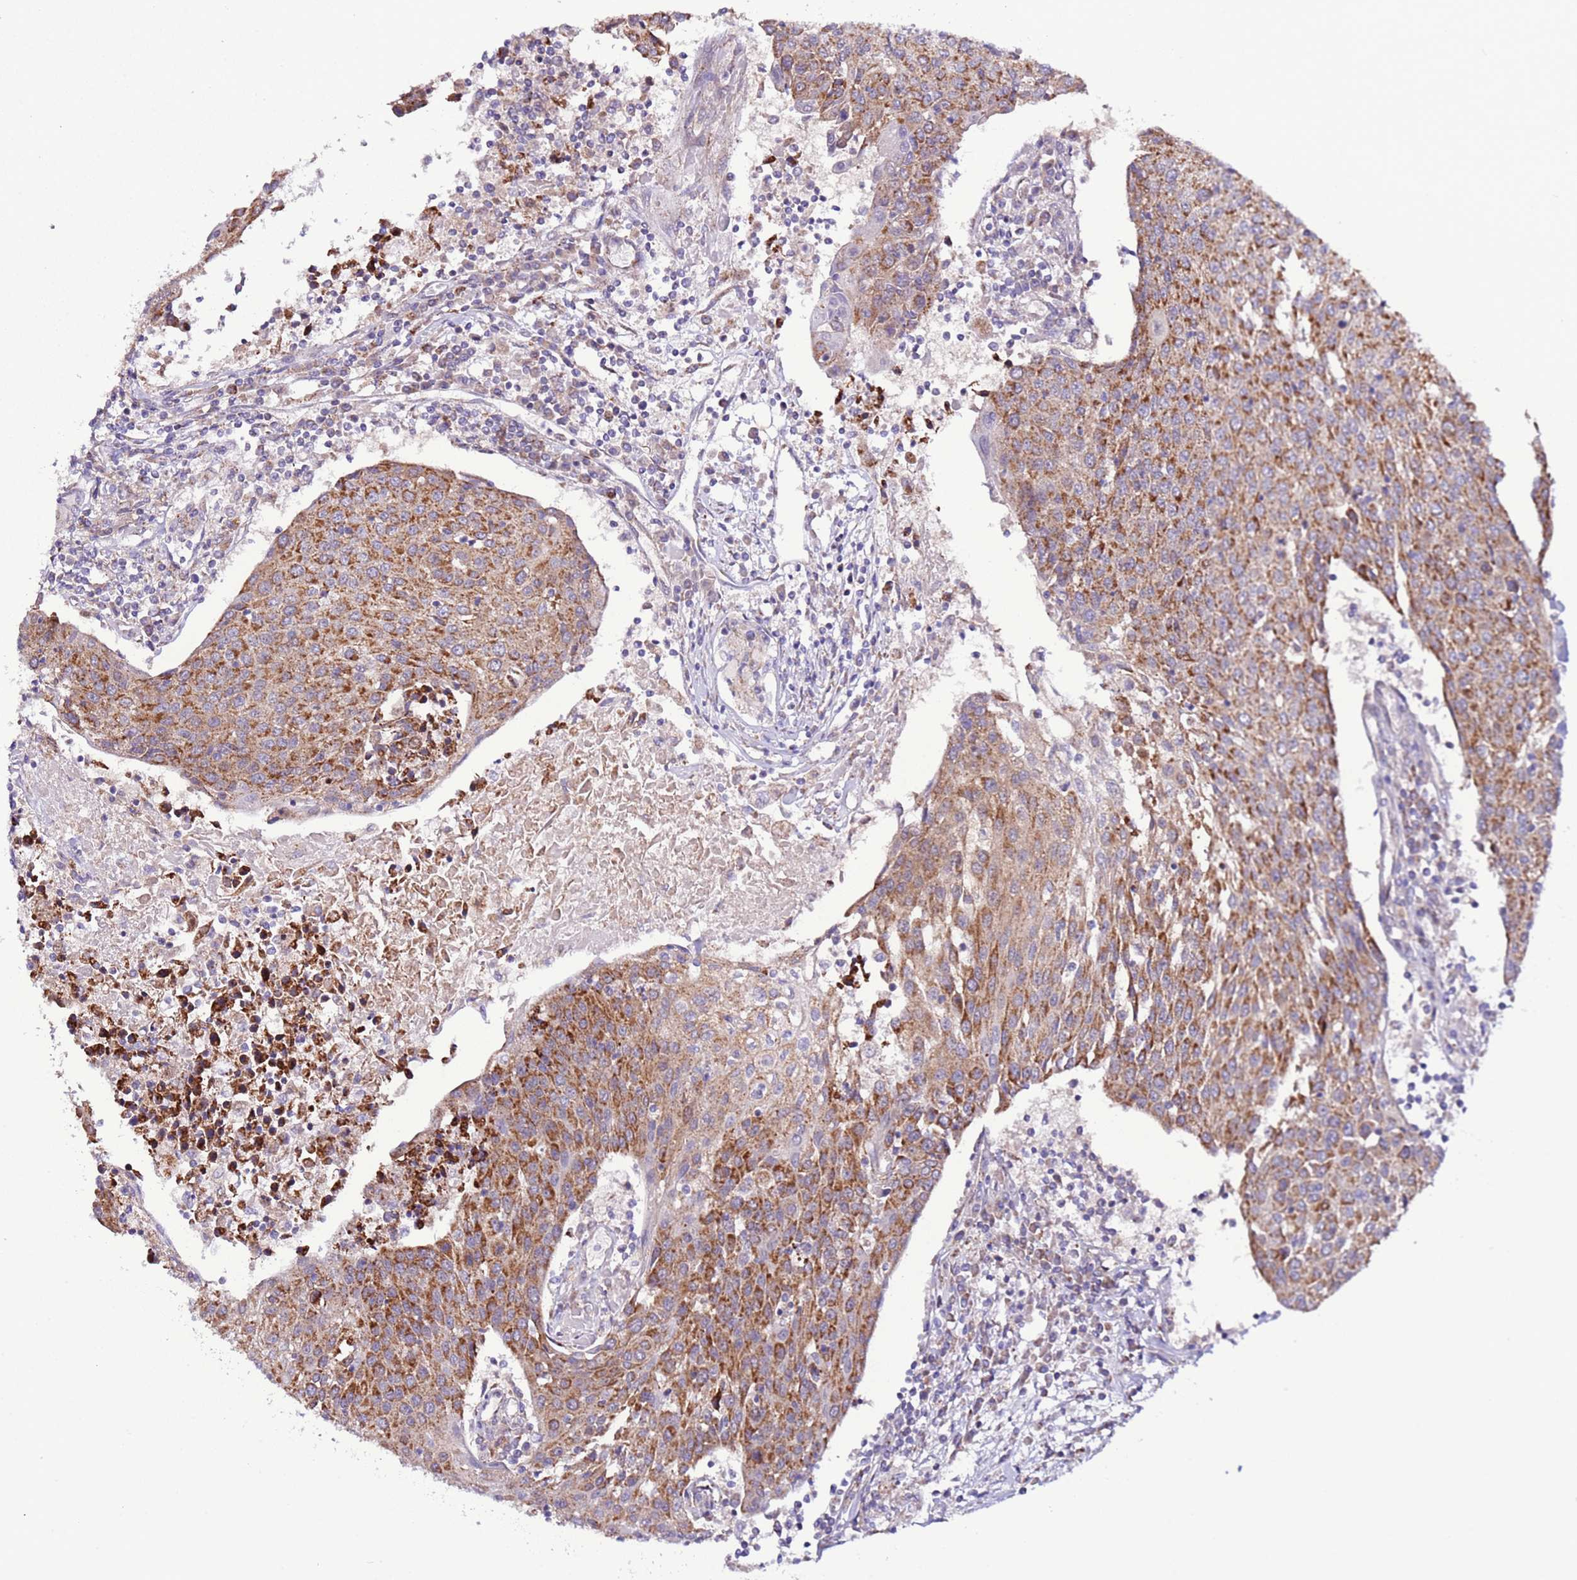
{"staining": {"intensity": "moderate", "quantity": ">75%", "location": "cytoplasmic/membranous"}, "tissue": "urothelial cancer", "cell_type": "Tumor cells", "image_type": "cancer", "snomed": [{"axis": "morphology", "description": "Urothelial carcinoma, High grade"}, {"axis": "topography", "description": "Urinary bladder"}], "caption": "Tumor cells show moderate cytoplasmic/membranous positivity in approximately >75% of cells in high-grade urothelial carcinoma.", "gene": "UEVLD", "patient": {"sex": "female", "age": 85}}